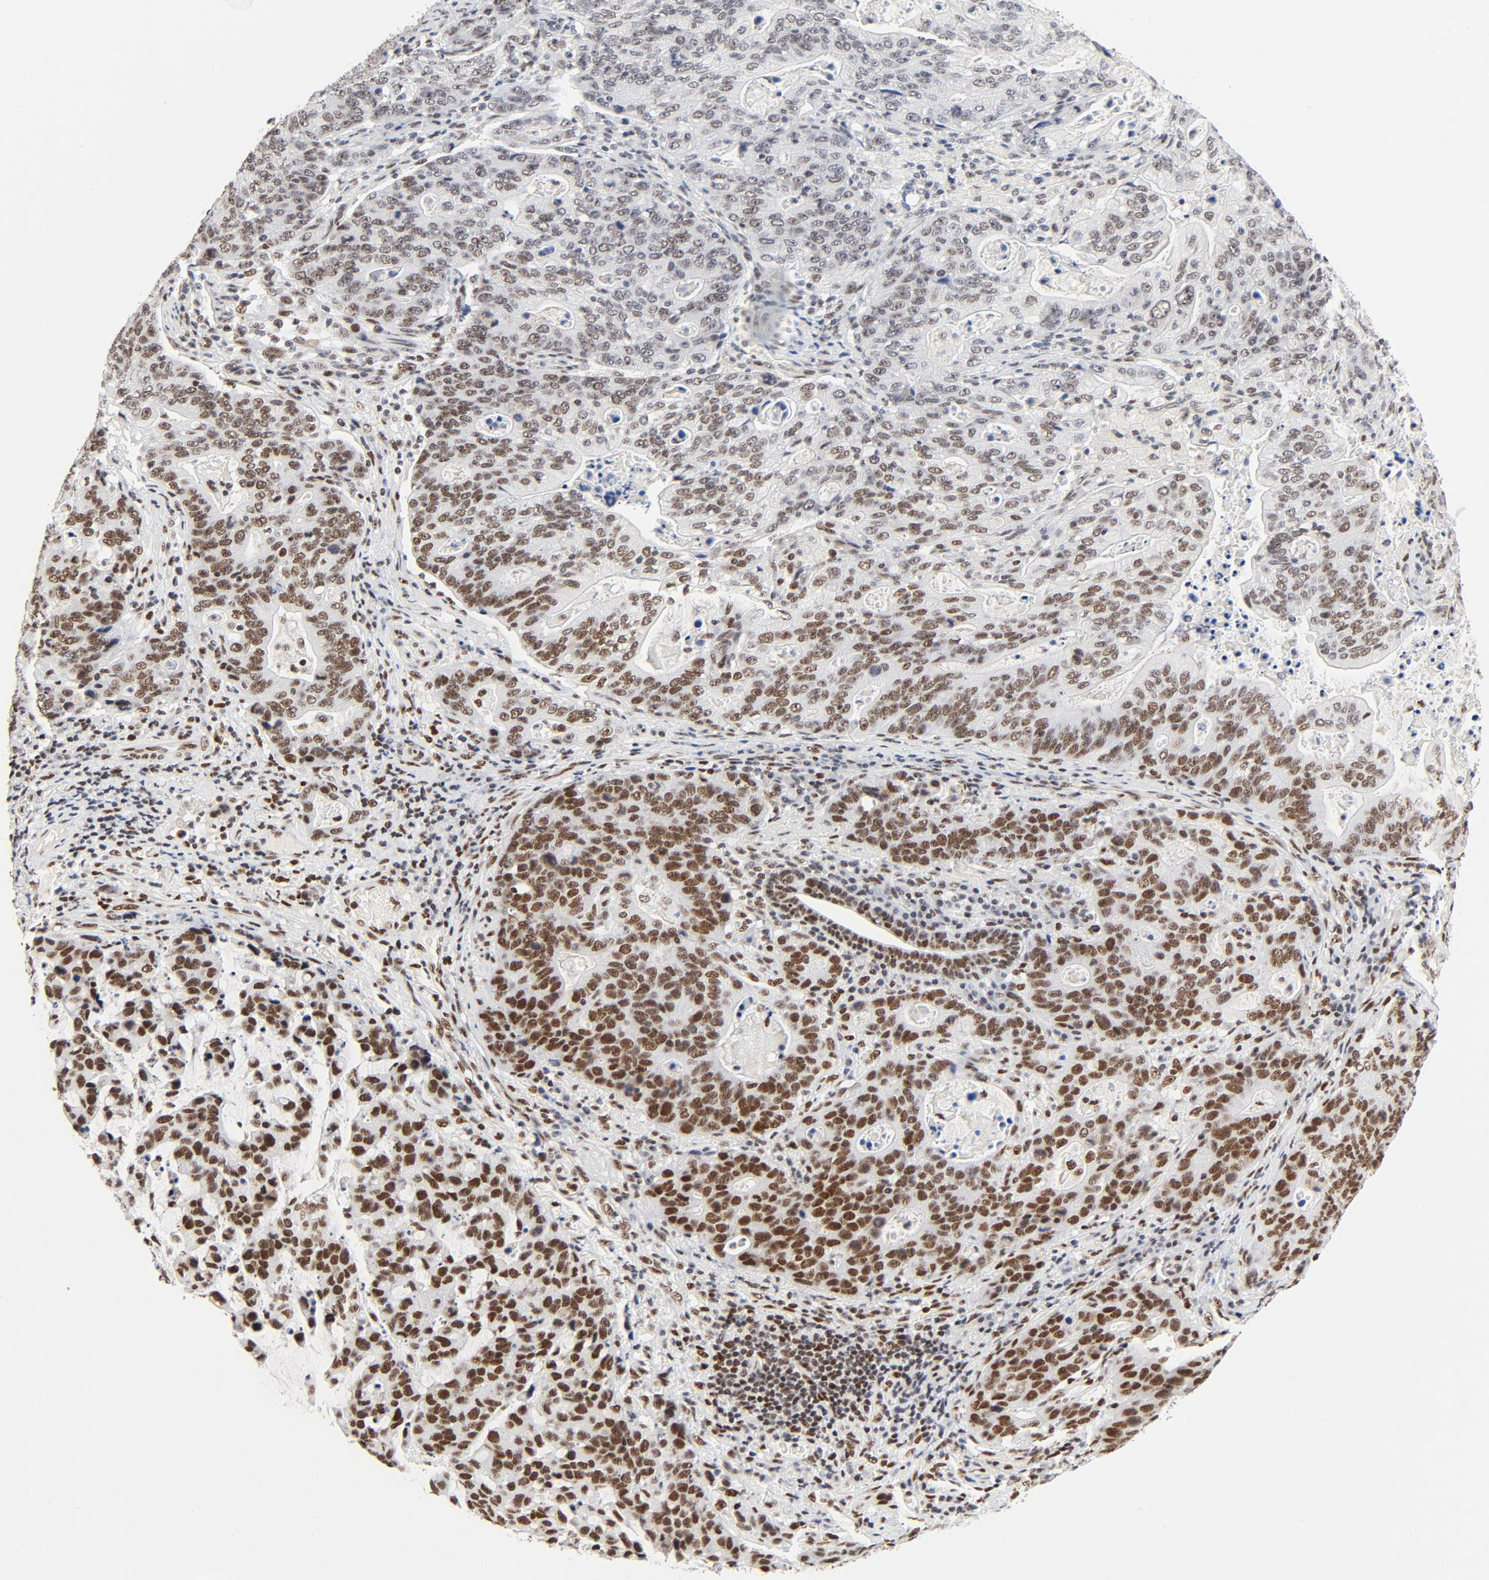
{"staining": {"intensity": "moderate", "quantity": ">75%", "location": "nuclear"}, "tissue": "stomach cancer", "cell_type": "Tumor cells", "image_type": "cancer", "snomed": [{"axis": "morphology", "description": "Adenocarcinoma, NOS"}, {"axis": "topography", "description": "Esophagus"}, {"axis": "topography", "description": "Stomach"}], "caption": "A micrograph showing moderate nuclear positivity in approximately >75% of tumor cells in stomach adenocarcinoma, as visualized by brown immunohistochemical staining.", "gene": "GTF2H1", "patient": {"sex": "male", "age": 74}}